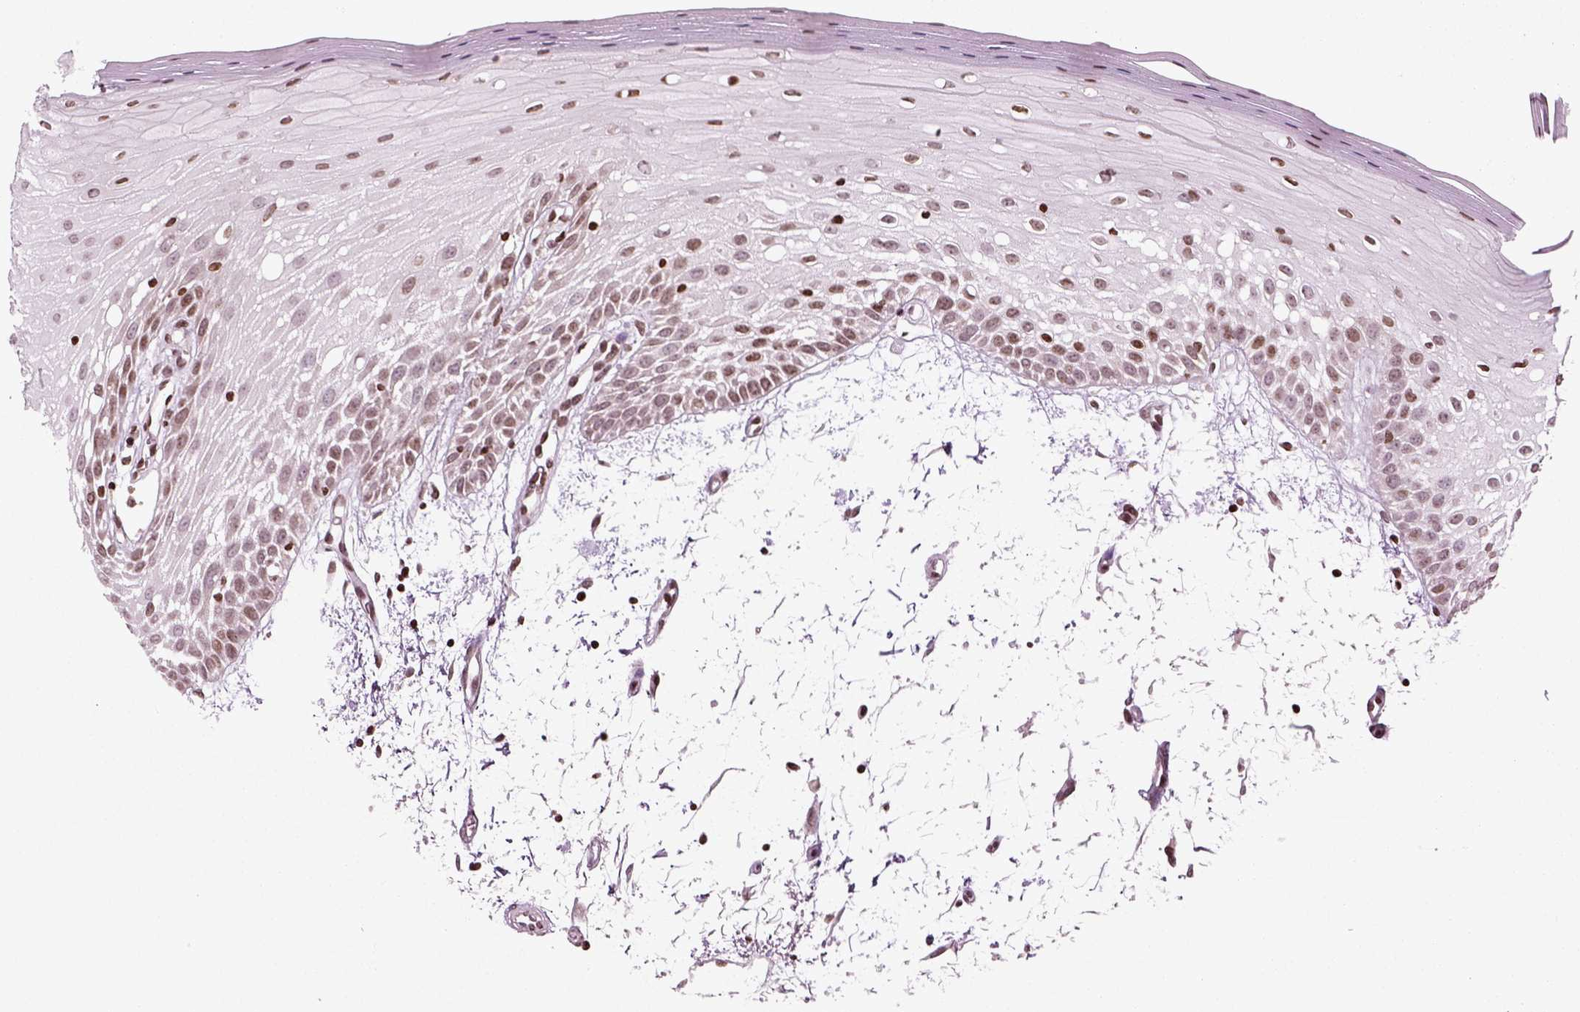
{"staining": {"intensity": "moderate", "quantity": "<25%", "location": "nuclear"}, "tissue": "oral mucosa", "cell_type": "Squamous epithelial cells", "image_type": "normal", "snomed": [{"axis": "morphology", "description": "Normal tissue, NOS"}, {"axis": "morphology", "description": "Squamous cell carcinoma, NOS"}, {"axis": "topography", "description": "Oral tissue"}, {"axis": "topography", "description": "Head-Neck"}], "caption": "Moderate nuclear protein positivity is identified in approximately <25% of squamous epithelial cells in oral mucosa.", "gene": "HEYL", "patient": {"sex": "female", "age": 75}}